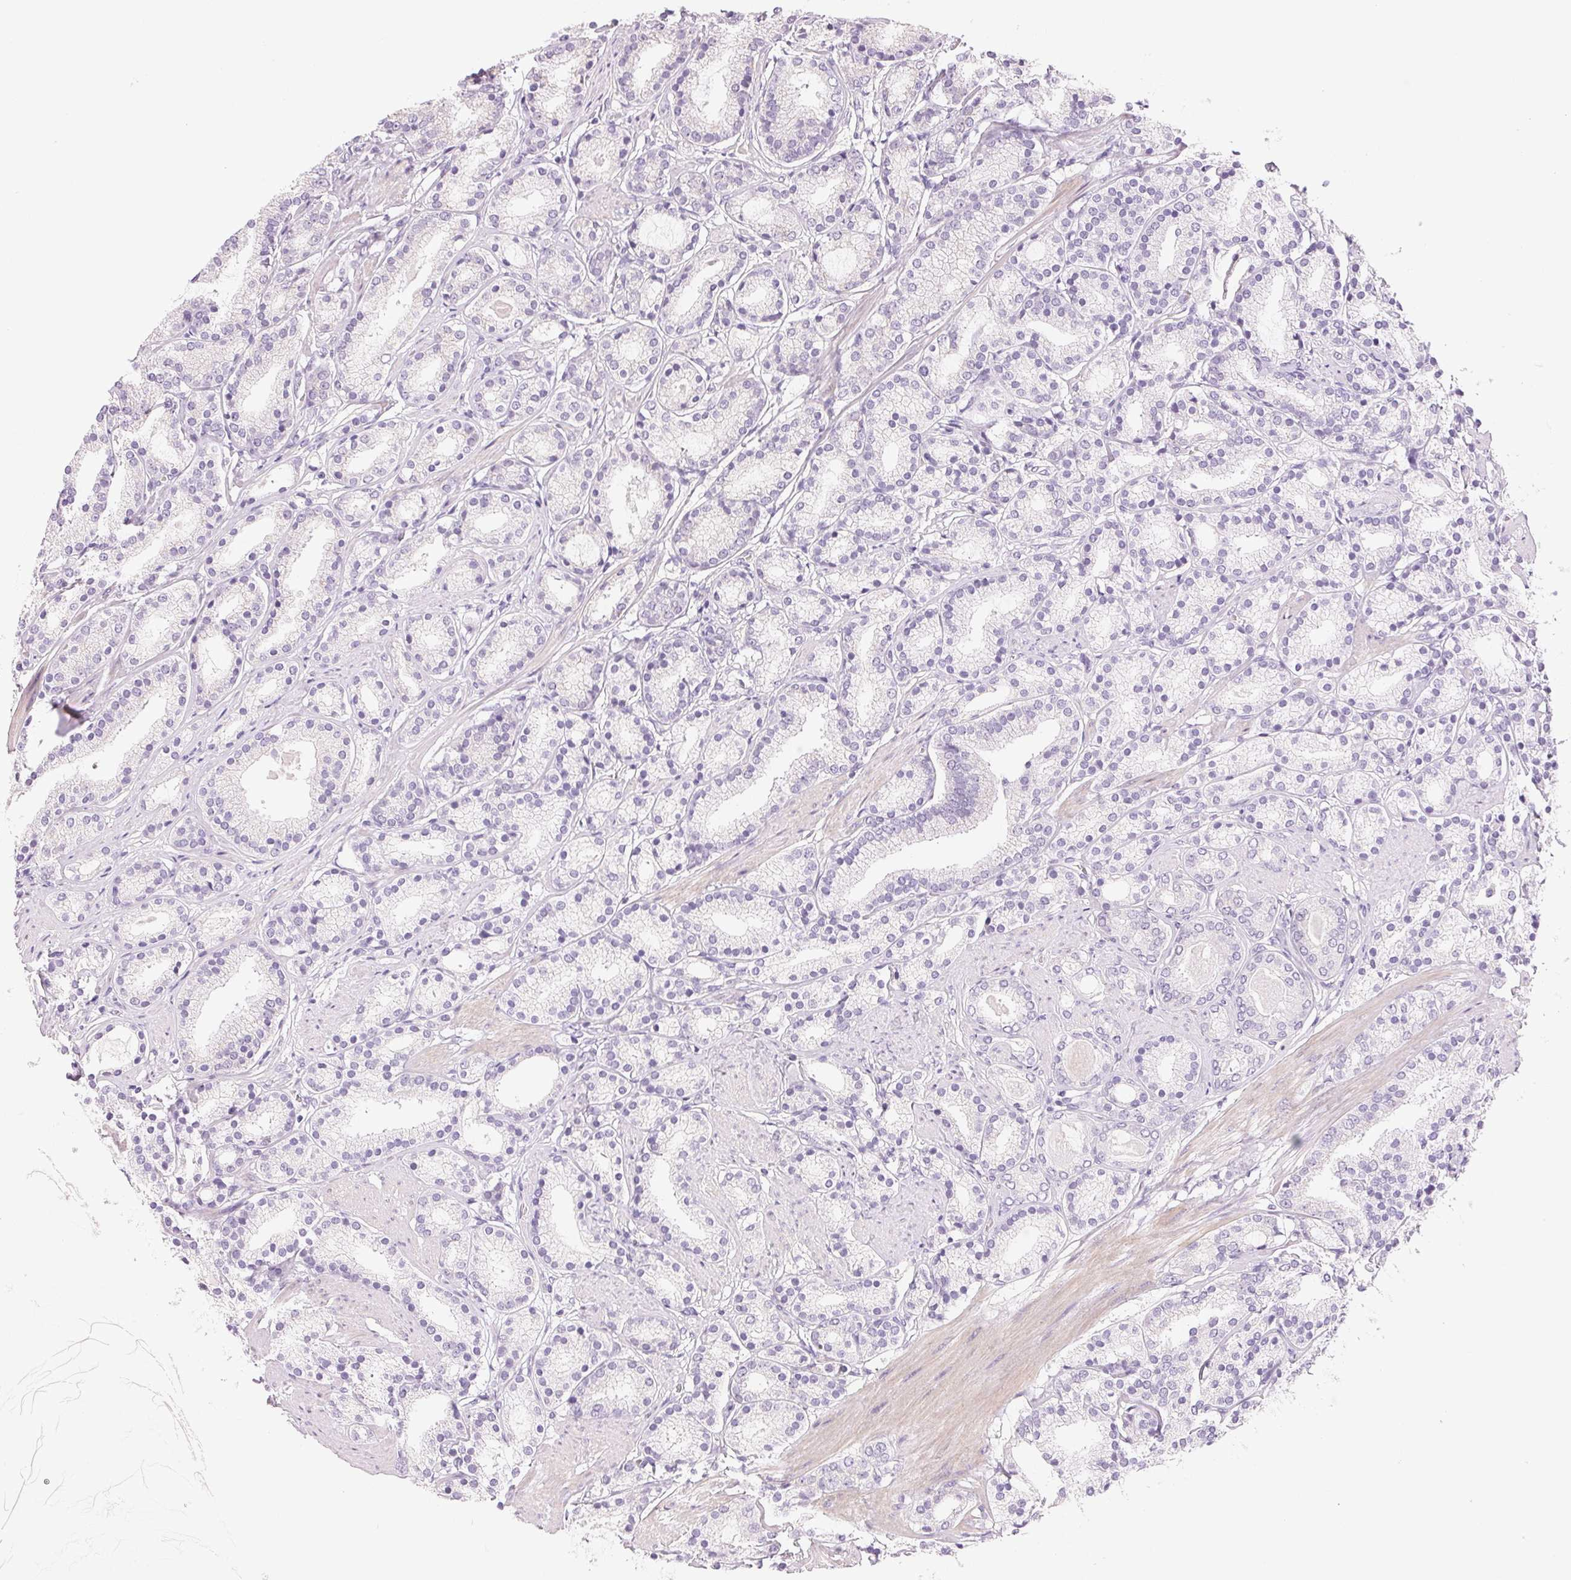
{"staining": {"intensity": "negative", "quantity": "none", "location": "none"}, "tissue": "prostate cancer", "cell_type": "Tumor cells", "image_type": "cancer", "snomed": [{"axis": "morphology", "description": "Adenocarcinoma, High grade"}, {"axis": "topography", "description": "Prostate"}], "caption": "A histopathology image of prostate cancer (high-grade adenocarcinoma) stained for a protein shows no brown staining in tumor cells.", "gene": "CYP11B1", "patient": {"sex": "male", "age": 63}}